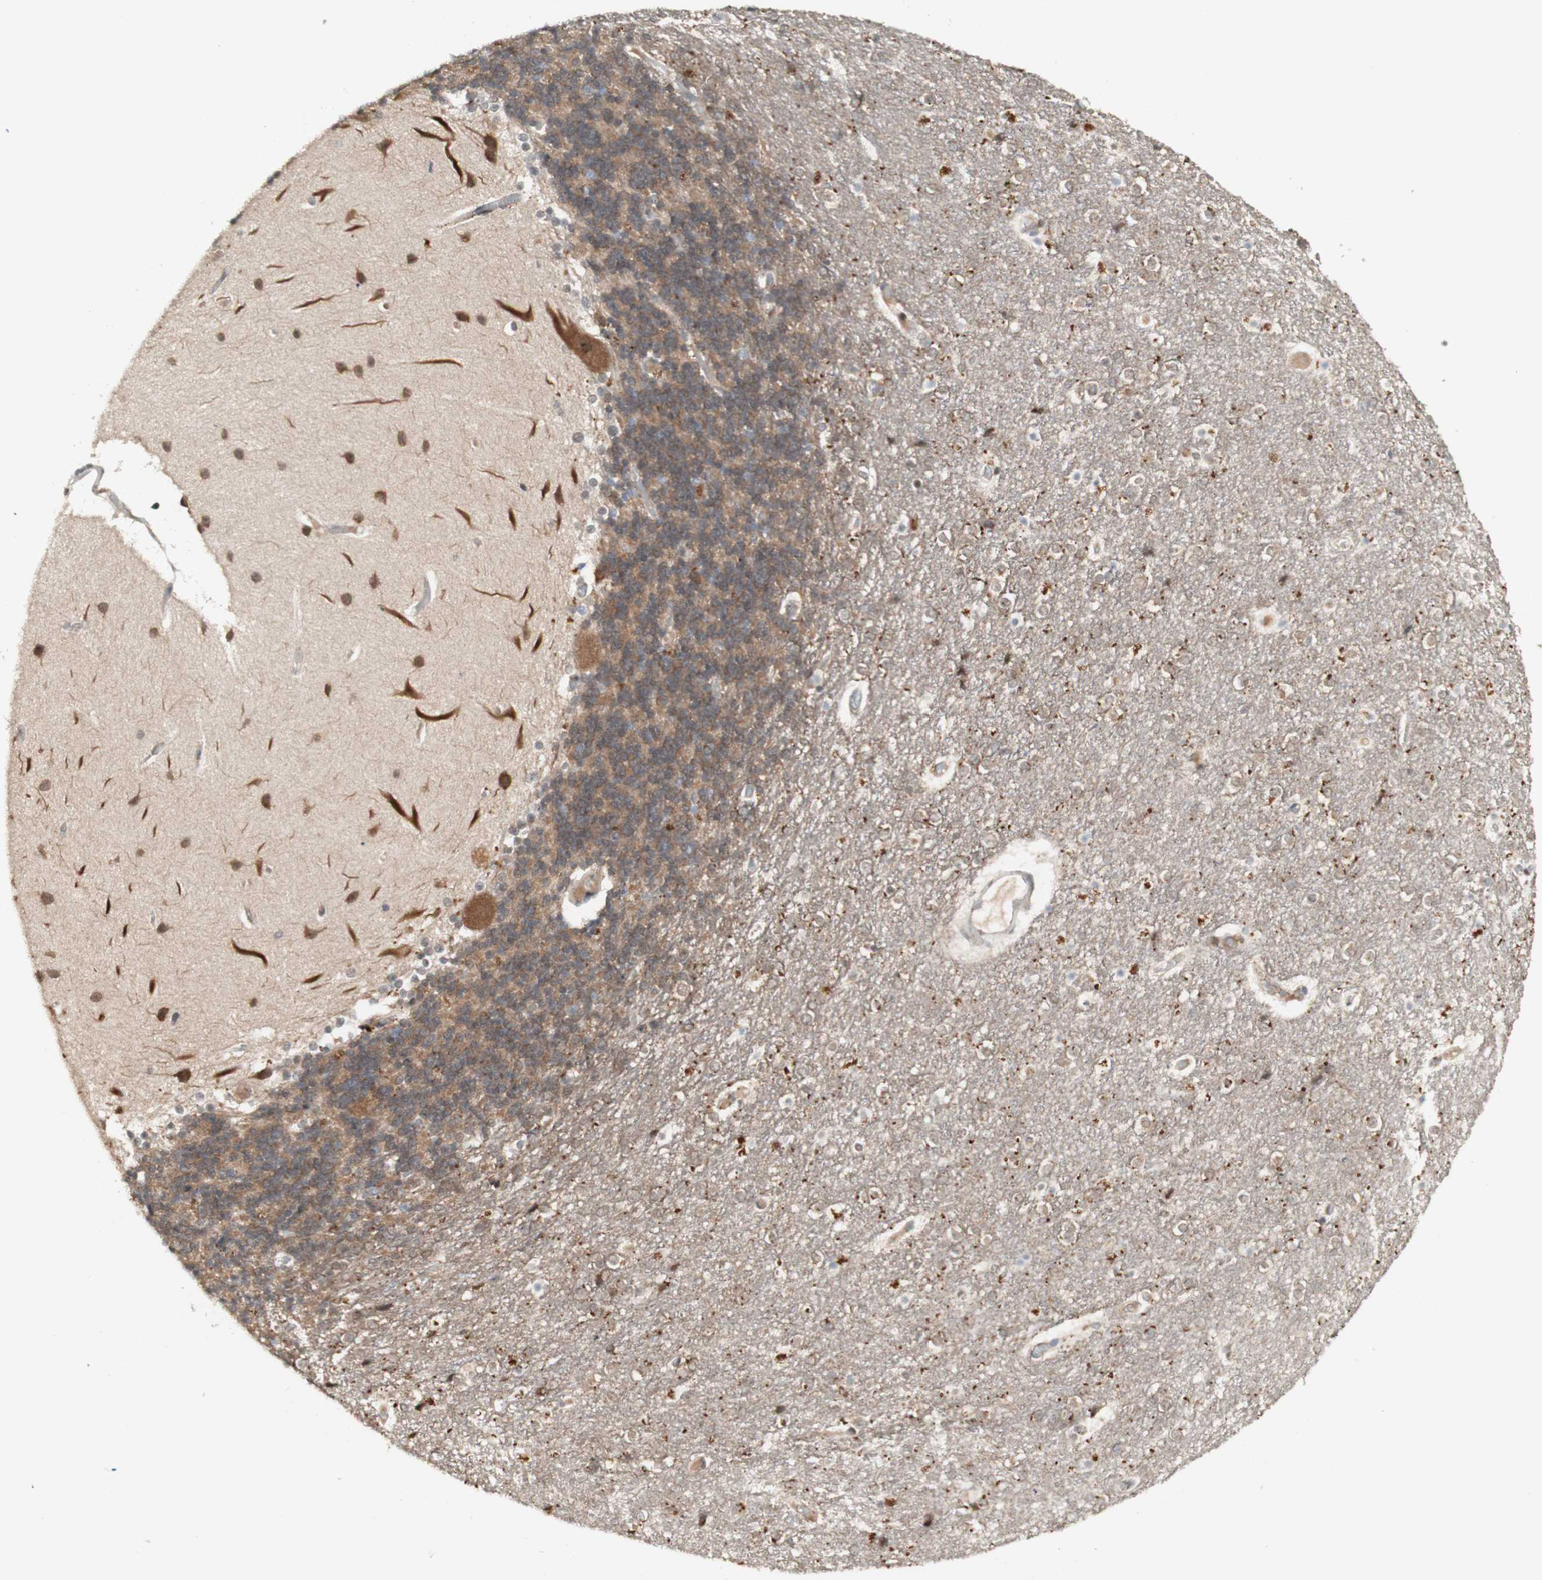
{"staining": {"intensity": "moderate", "quantity": ">75%", "location": "cytoplasmic/membranous"}, "tissue": "cerebellum", "cell_type": "Cells in granular layer", "image_type": "normal", "snomed": [{"axis": "morphology", "description": "Normal tissue, NOS"}, {"axis": "topography", "description": "Cerebellum"}], "caption": "Protein staining of benign cerebellum exhibits moderate cytoplasmic/membranous positivity in about >75% of cells in granular layer.", "gene": "CYLD", "patient": {"sex": "female", "age": 54}}